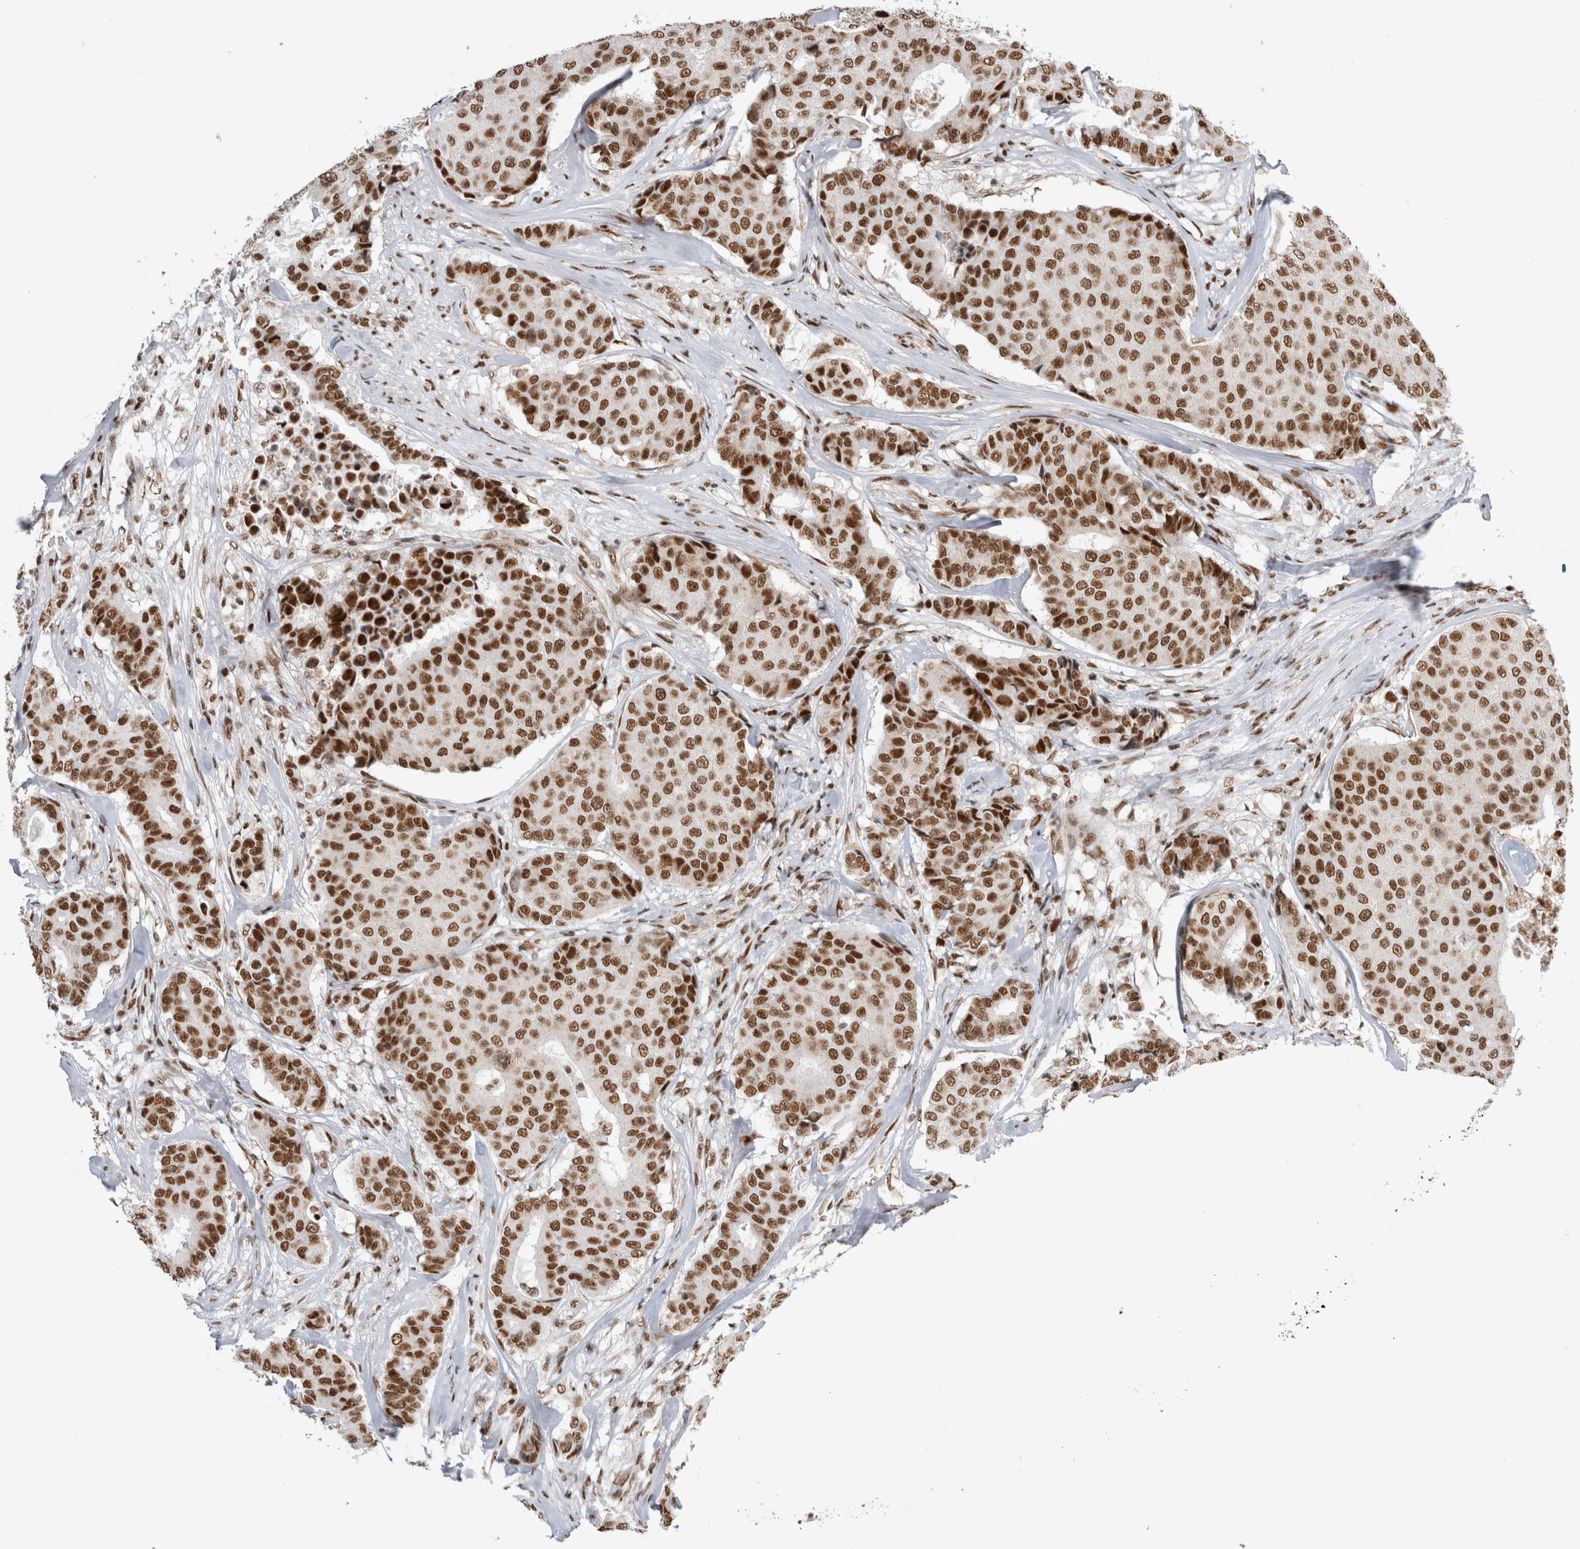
{"staining": {"intensity": "strong", "quantity": ">75%", "location": "nuclear"}, "tissue": "breast cancer", "cell_type": "Tumor cells", "image_type": "cancer", "snomed": [{"axis": "morphology", "description": "Duct carcinoma"}, {"axis": "topography", "description": "Breast"}], "caption": "Protein expression analysis of breast intraductal carcinoma reveals strong nuclear staining in about >75% of tumor cells.", "gene": "EYA2", "patient": {"sex": "female", "age": 75}}